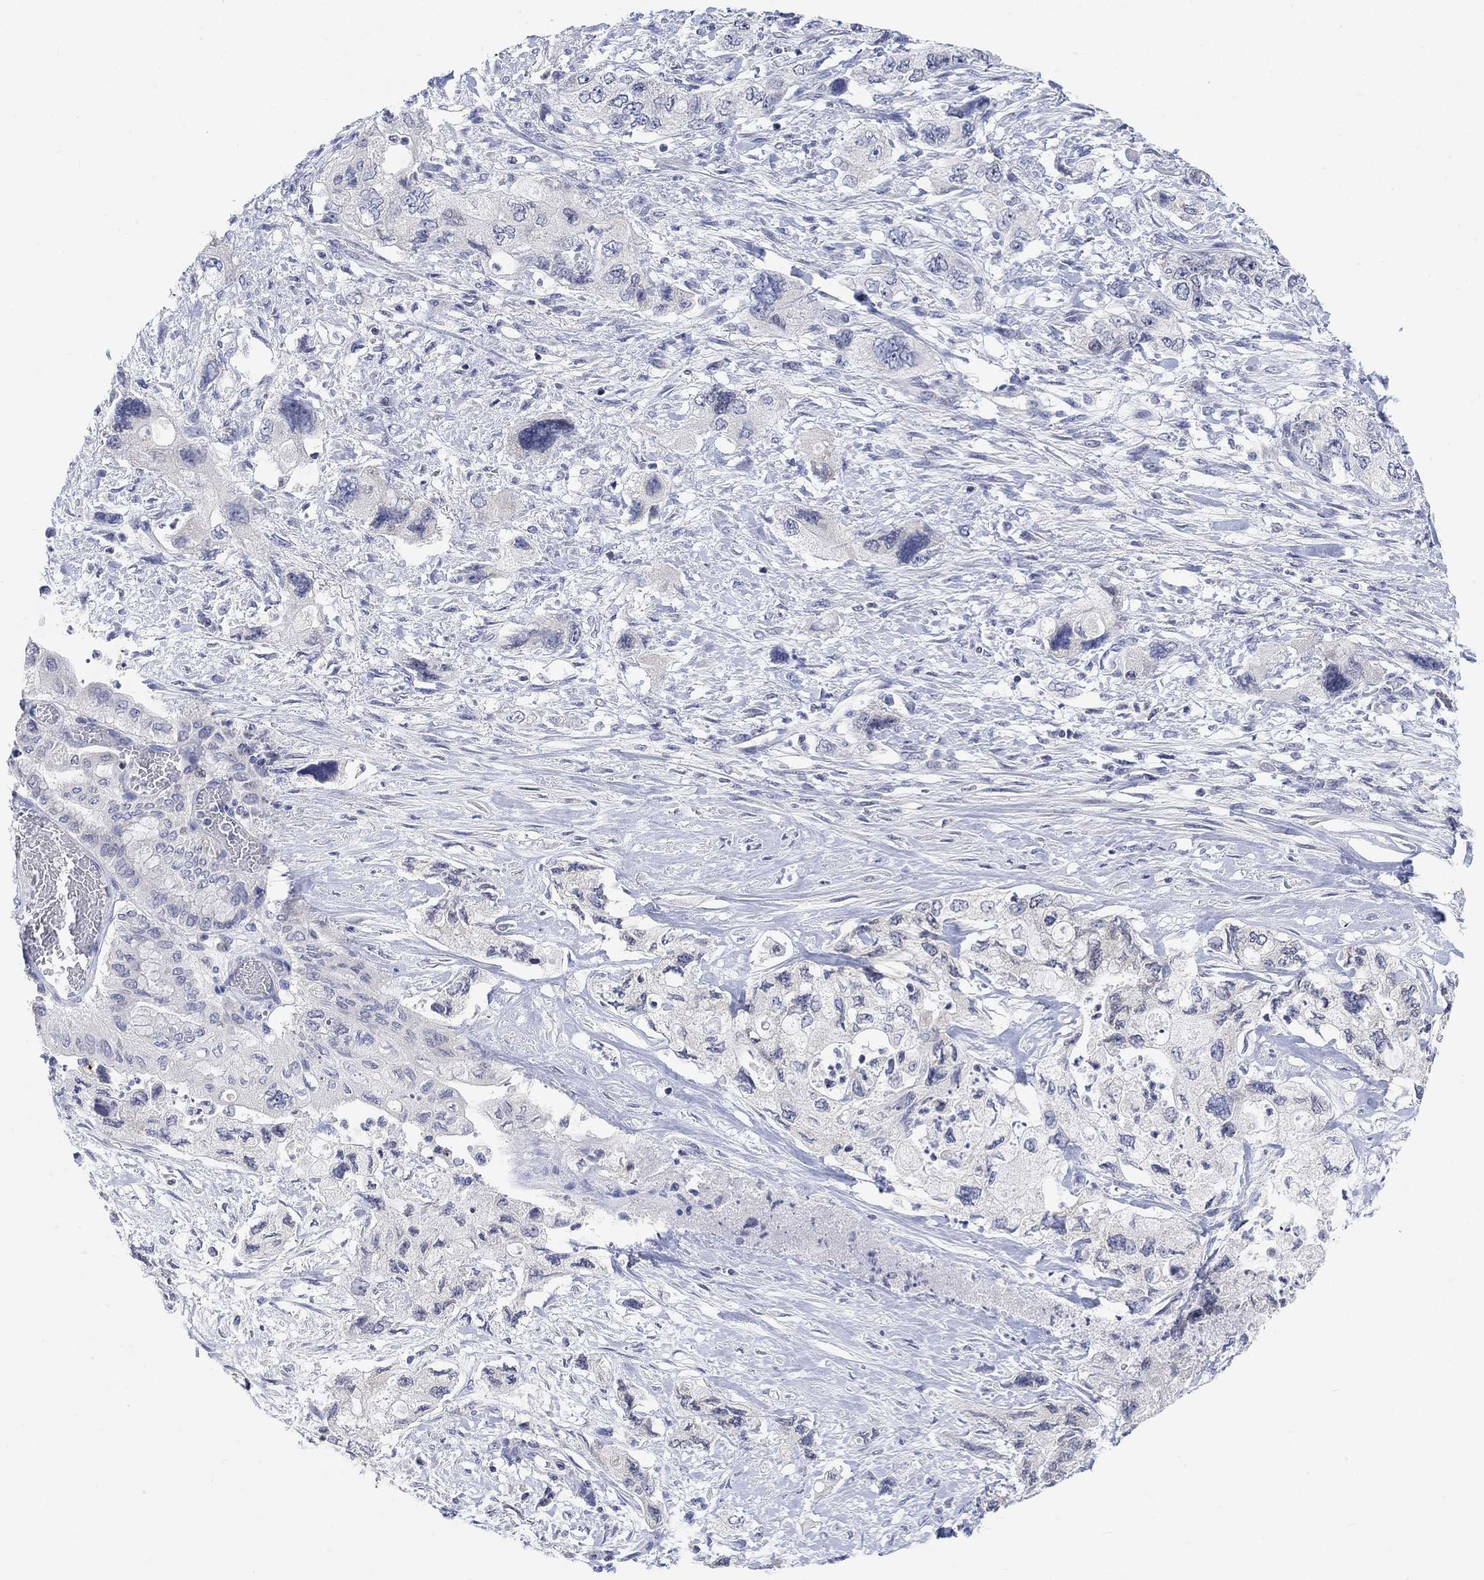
{"staining": {"intensity": "negative", "quantity": "none", "location": "none"}, "tissue": "pancreatic cancer", "cell_type": "Tumor cells", "image_type": "cancer", "snomed": [{"axis": "morphology", "description": "Adenocarcinoma, NOS"}, {"axis": "topography", "description": "Pancreas"}], "caption": "This is an IHC micrograph of human adenocarcinoma (pancreatic). There is no positivity in tumor cells.", "gene": "ATP6V1E2", "patient": {"sex": "female", "age": 73}}